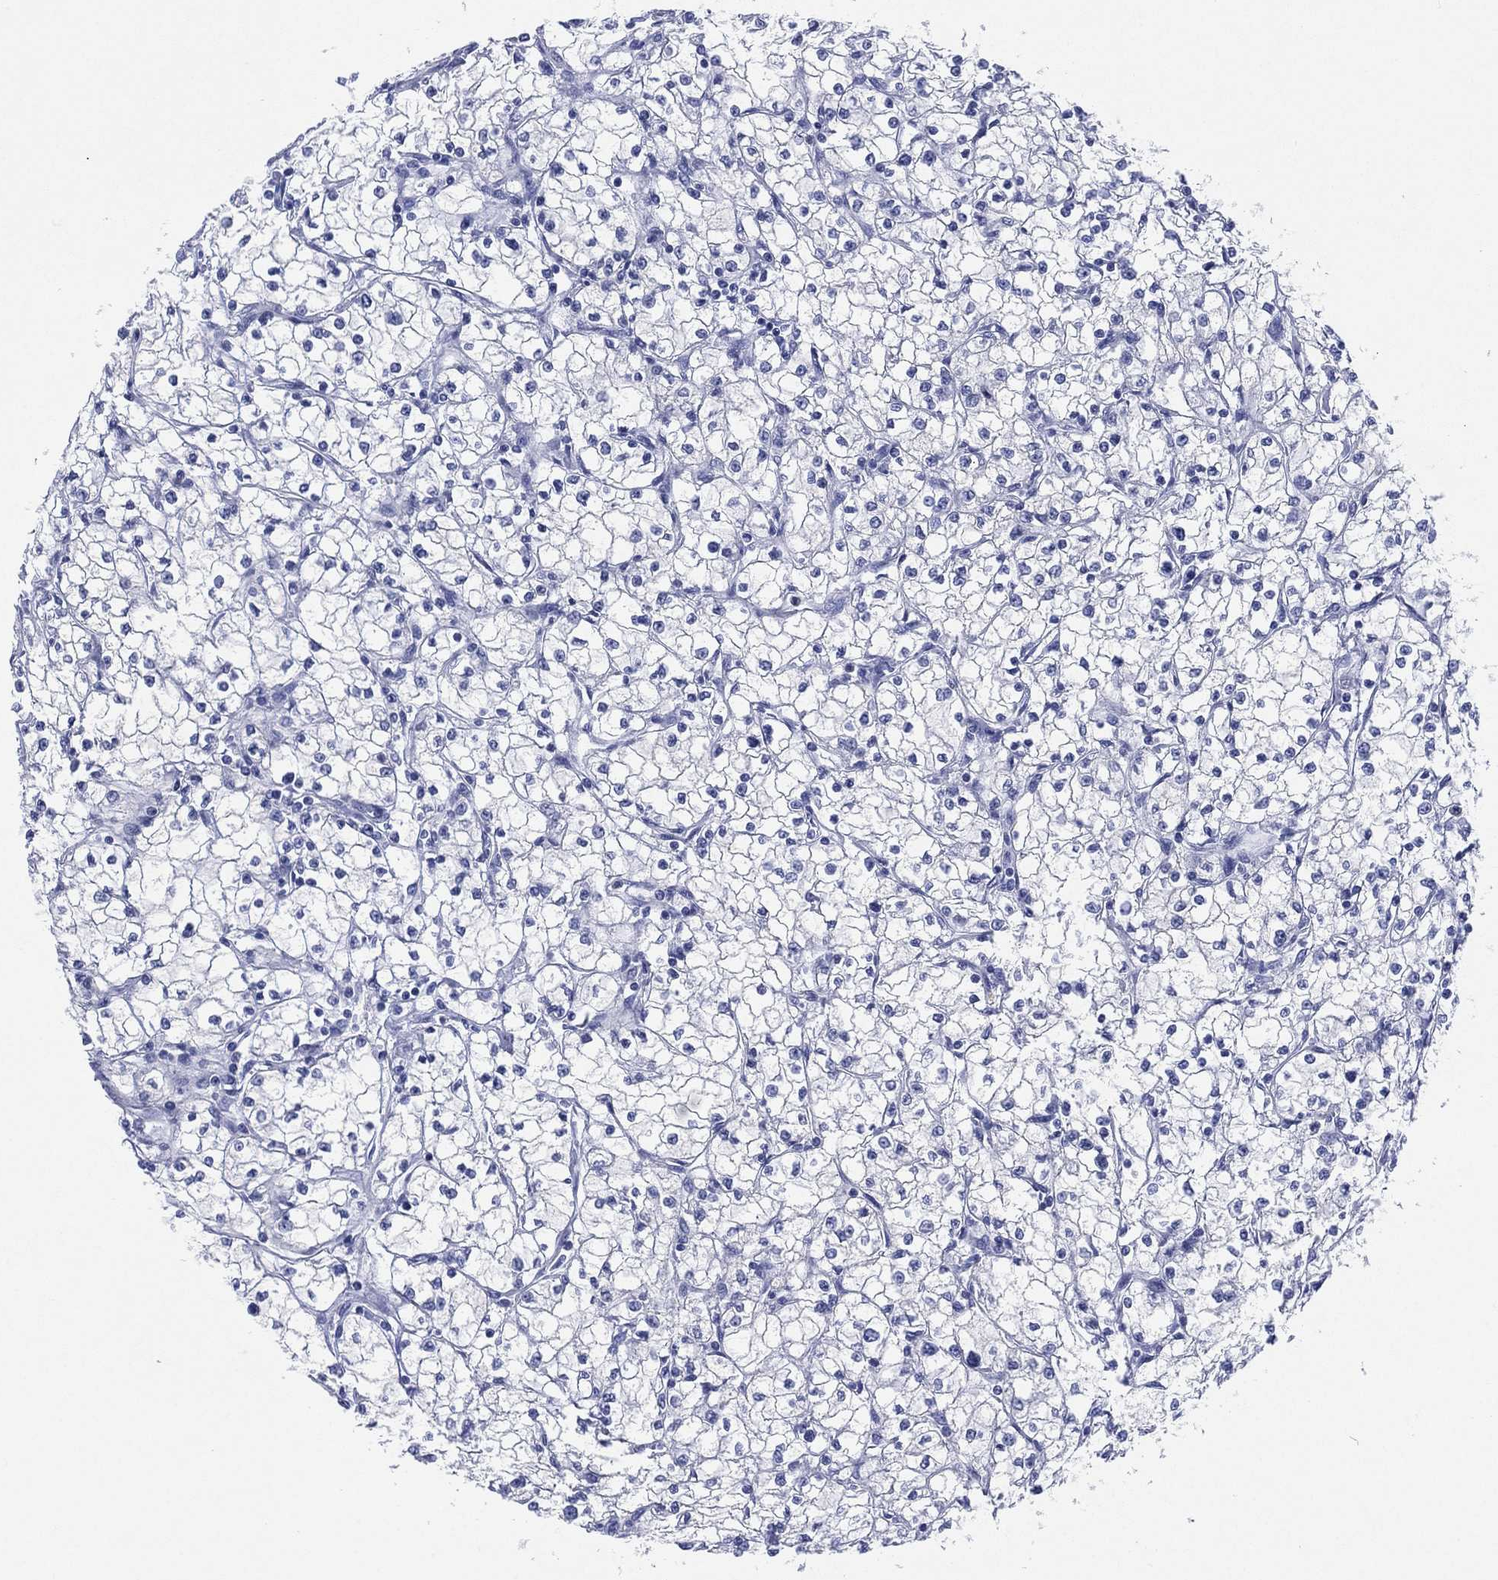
{"staining": {"intensity": "negative", "quantity": "none", "location": "none"}, "tissue": "renal cancer", "cell_type": "Tumor cells", "image_type": "cancer", "snomed": [{"axis": "morphology", "description": "Adenocarcinoma, NOS"}, {"axis": "topography", "description": "Kidney"}], "caption": "Image shows no protein expression in tumor cells of renal adenocarcinoma tissue. The staining is performed using DAB brown chromogen with nuclei counter-stained in using hematoxylin.", "gene": "SLC9C2", "patient": {"sex": "male", "age": 67}}